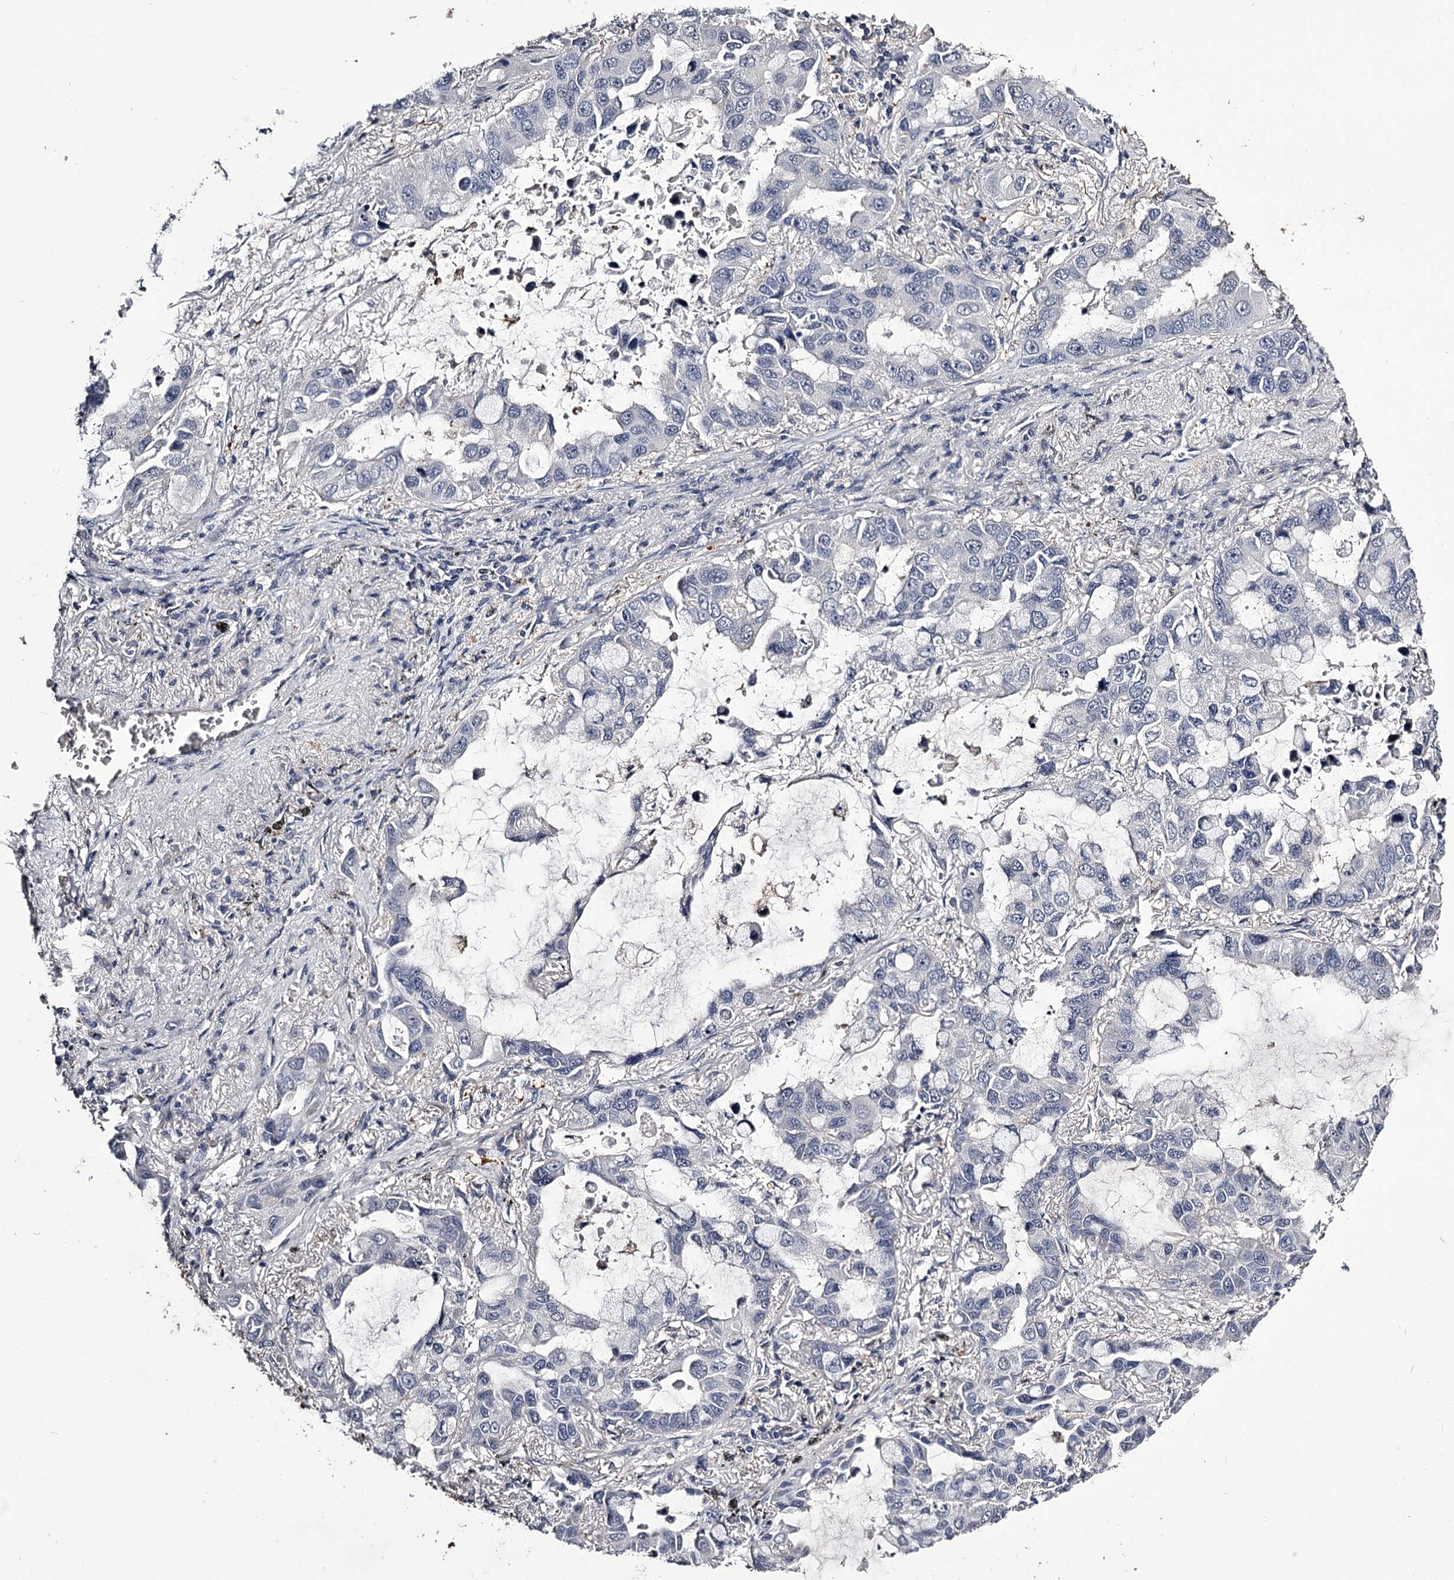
{"staining": {"intensity": "negative", "quantity": "none", "location": "none"}, "tissue": "lung cancer", "cell_type": "Tumor cells", "image_type": "cancer", "snomed": [{"axis": "morphology", "description": "Adenocarcinoma, NOS"}, {"axis": "topography", "description": "Lung"}], "caption": "DAB immunohistochemical staining of human lung cancer (adenocarcinoma) shows no significant staining in tumor cells.", "gene": "GSTO1", "patient": {"sex": "male", "age": 64}}